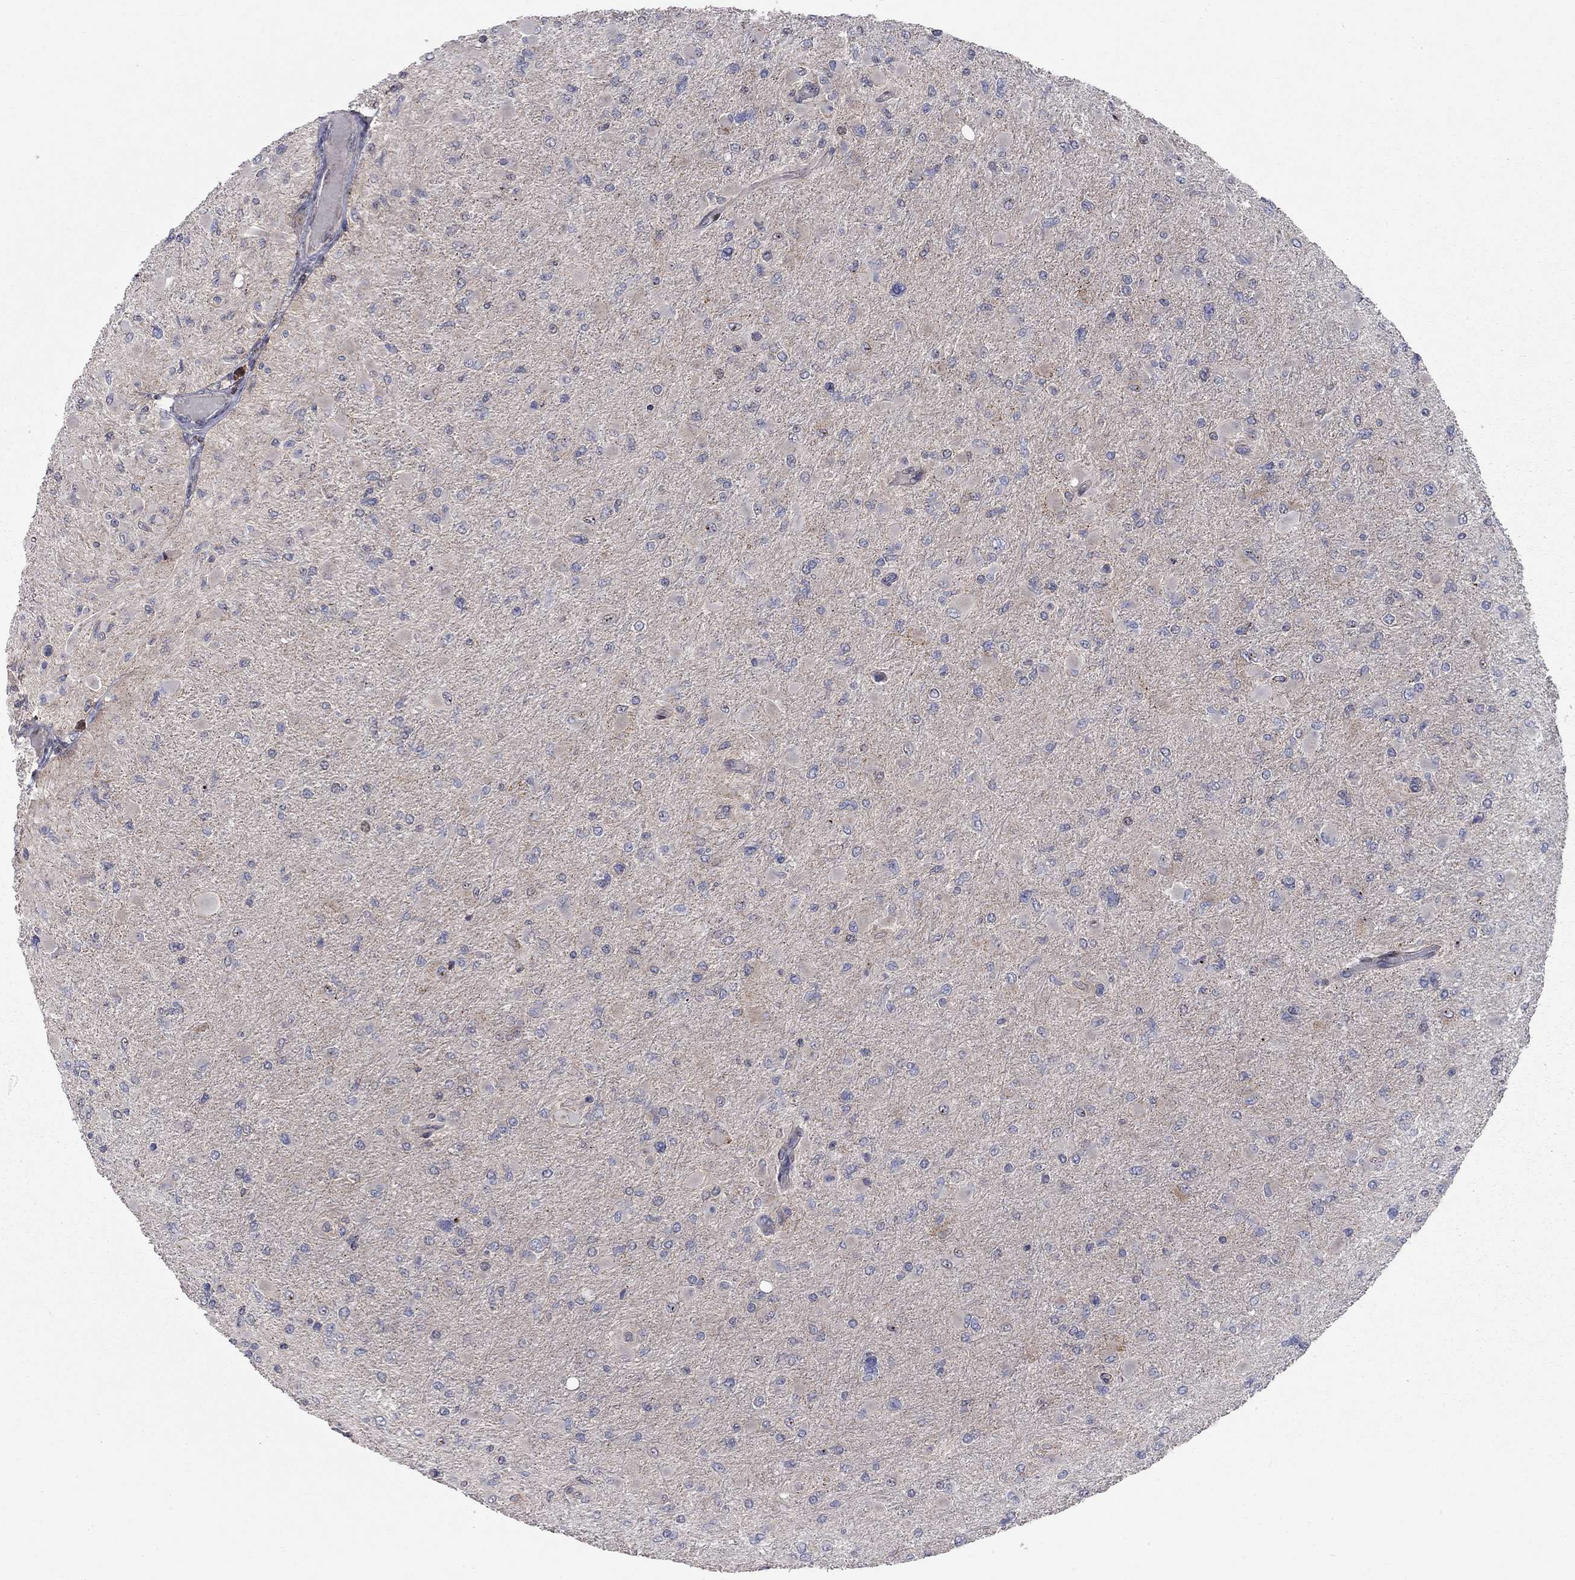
{"staining": {"intensity": "negative", "quantity": "none", "location": "none"}, "tissue": "glioma", "cell_type": "Tumor cells", "image_type": "cancer", "snomed": [{"axis": "morphology", "description": "Glioma, malignant, High grade"}, {"axis": "topography", "description": "Cerebral cortex"}], "caption": "Immunohistochemistry (IHC) of high-grade glioma (malignant) shows no positivity in tumor cells. The staining is performed using DAB (3,3'-diaminobenzidine) brown chromogen with nuclei counter-stained in using hematoxylin.", "gene": "ERN2", "patient": {"sex": "female", "age": 36}}